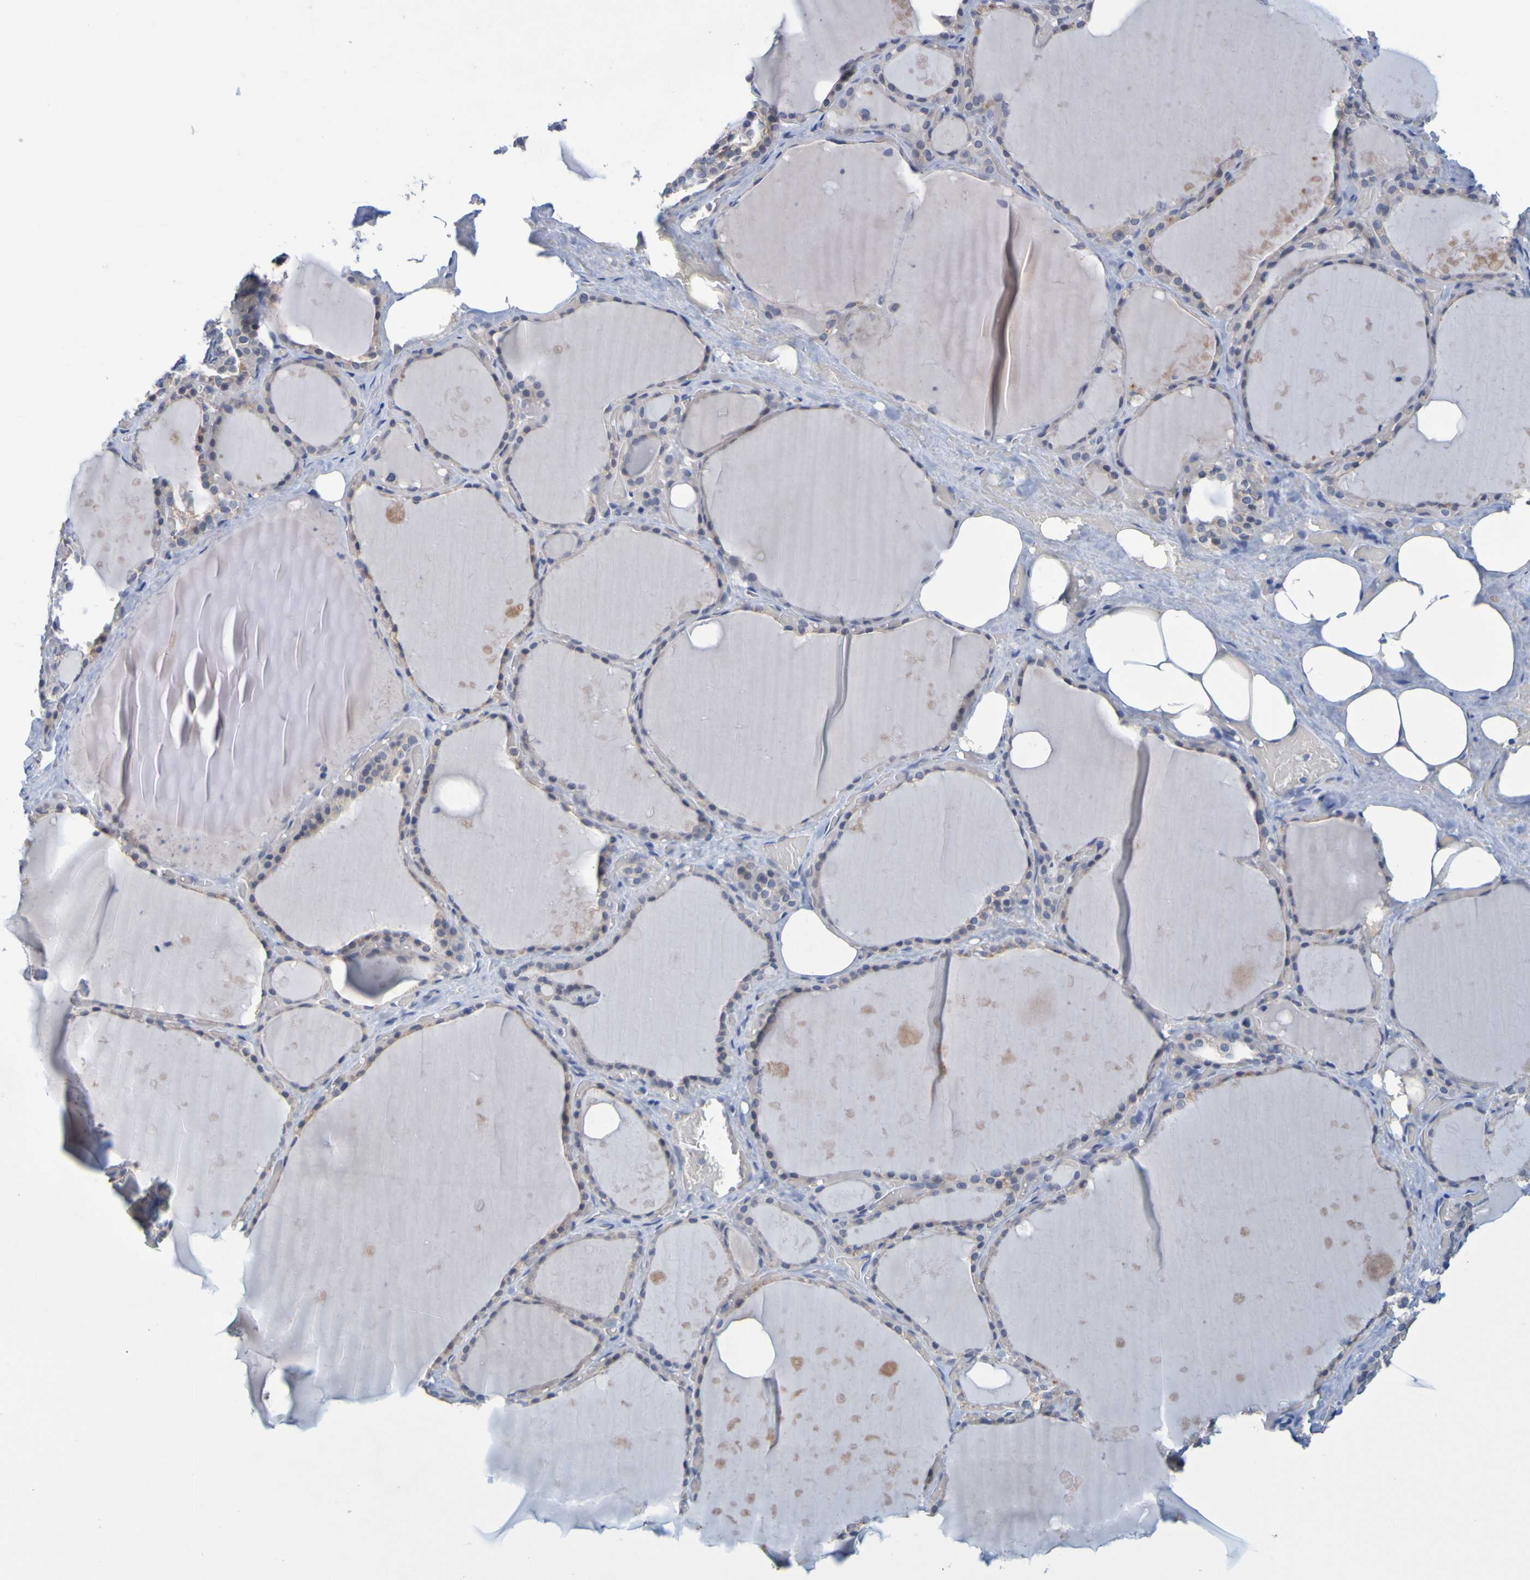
{"staining": {"intensity": "weak", "quantity": "<25%", "location": "cytoplasmic/membranous"}, "tissue": "thyroid gland", "cell_type": "Glandular cells", "image_type": "normal", "snomed": [{"axis": "morphology", "description": "Normal tissue, NOS"}, {"axis": "topography", "description": "Thyroid gland"}], "caption": "Immunohistochemical staining of unremarkable thyroid gland shows no significant positivity in glandular cells.", "gene": "ENDOU", "patient": {"sex": "male", "age": 61}}